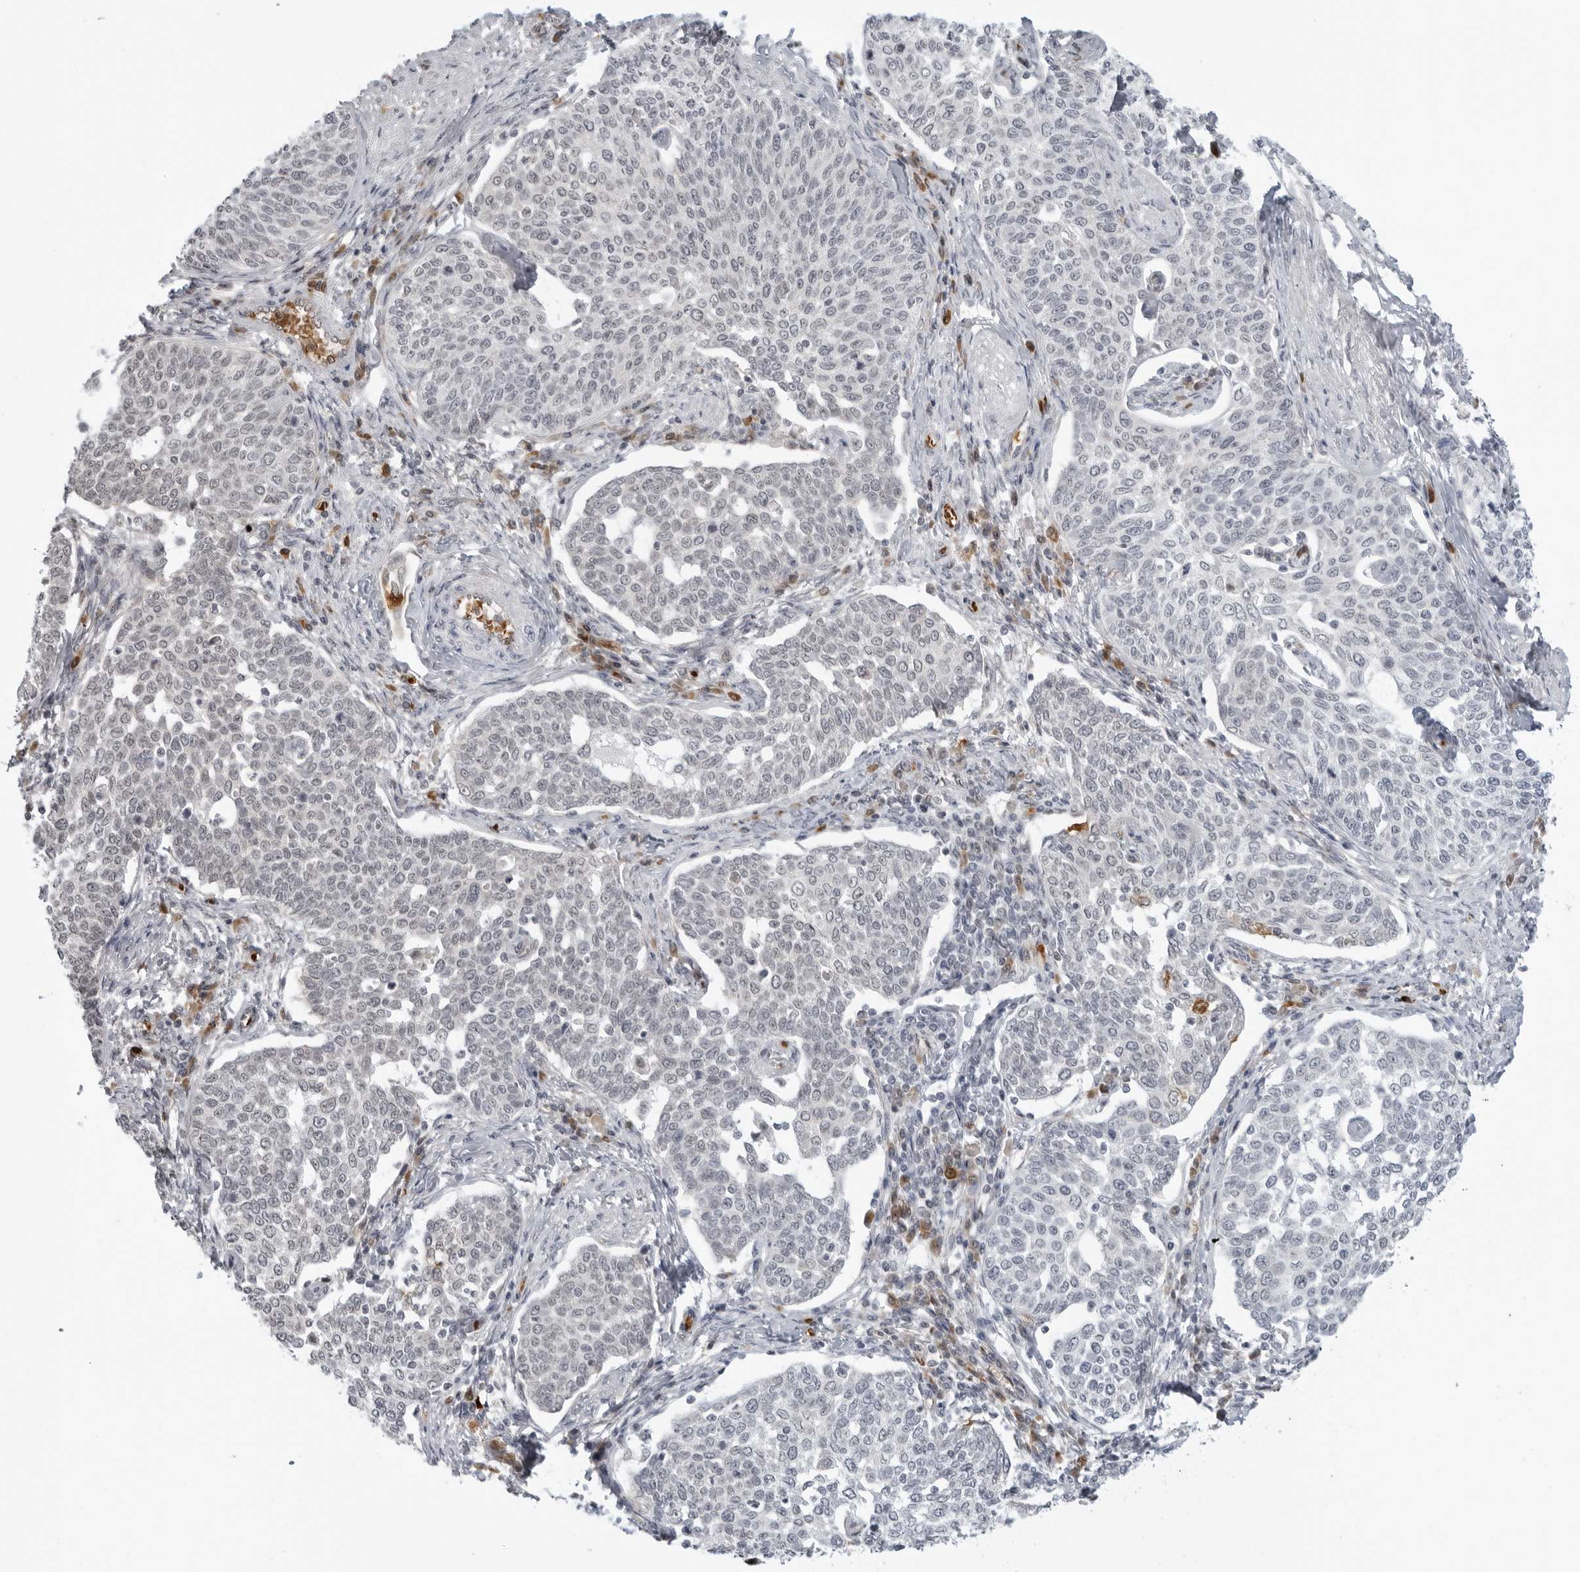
{"staining": {"intensity": "negative", "quantity": "none", "location": "none"}, "tissue": "cervical cancer", "cell_type": "Tumor cells", "image_type": "cancer", "snomed": [{"axis": "morphology", "description": "Squamous cell carcinoma, NOS"}, {"axis": "topography", "description": "Cervix"}], "caption": "This is an immunohistochemistry photomicrograph of human cervical cancer. There is no positivity in tumor cells.", "gene": "SUGCT", "patient": {"sex": "female", "age": 34}}